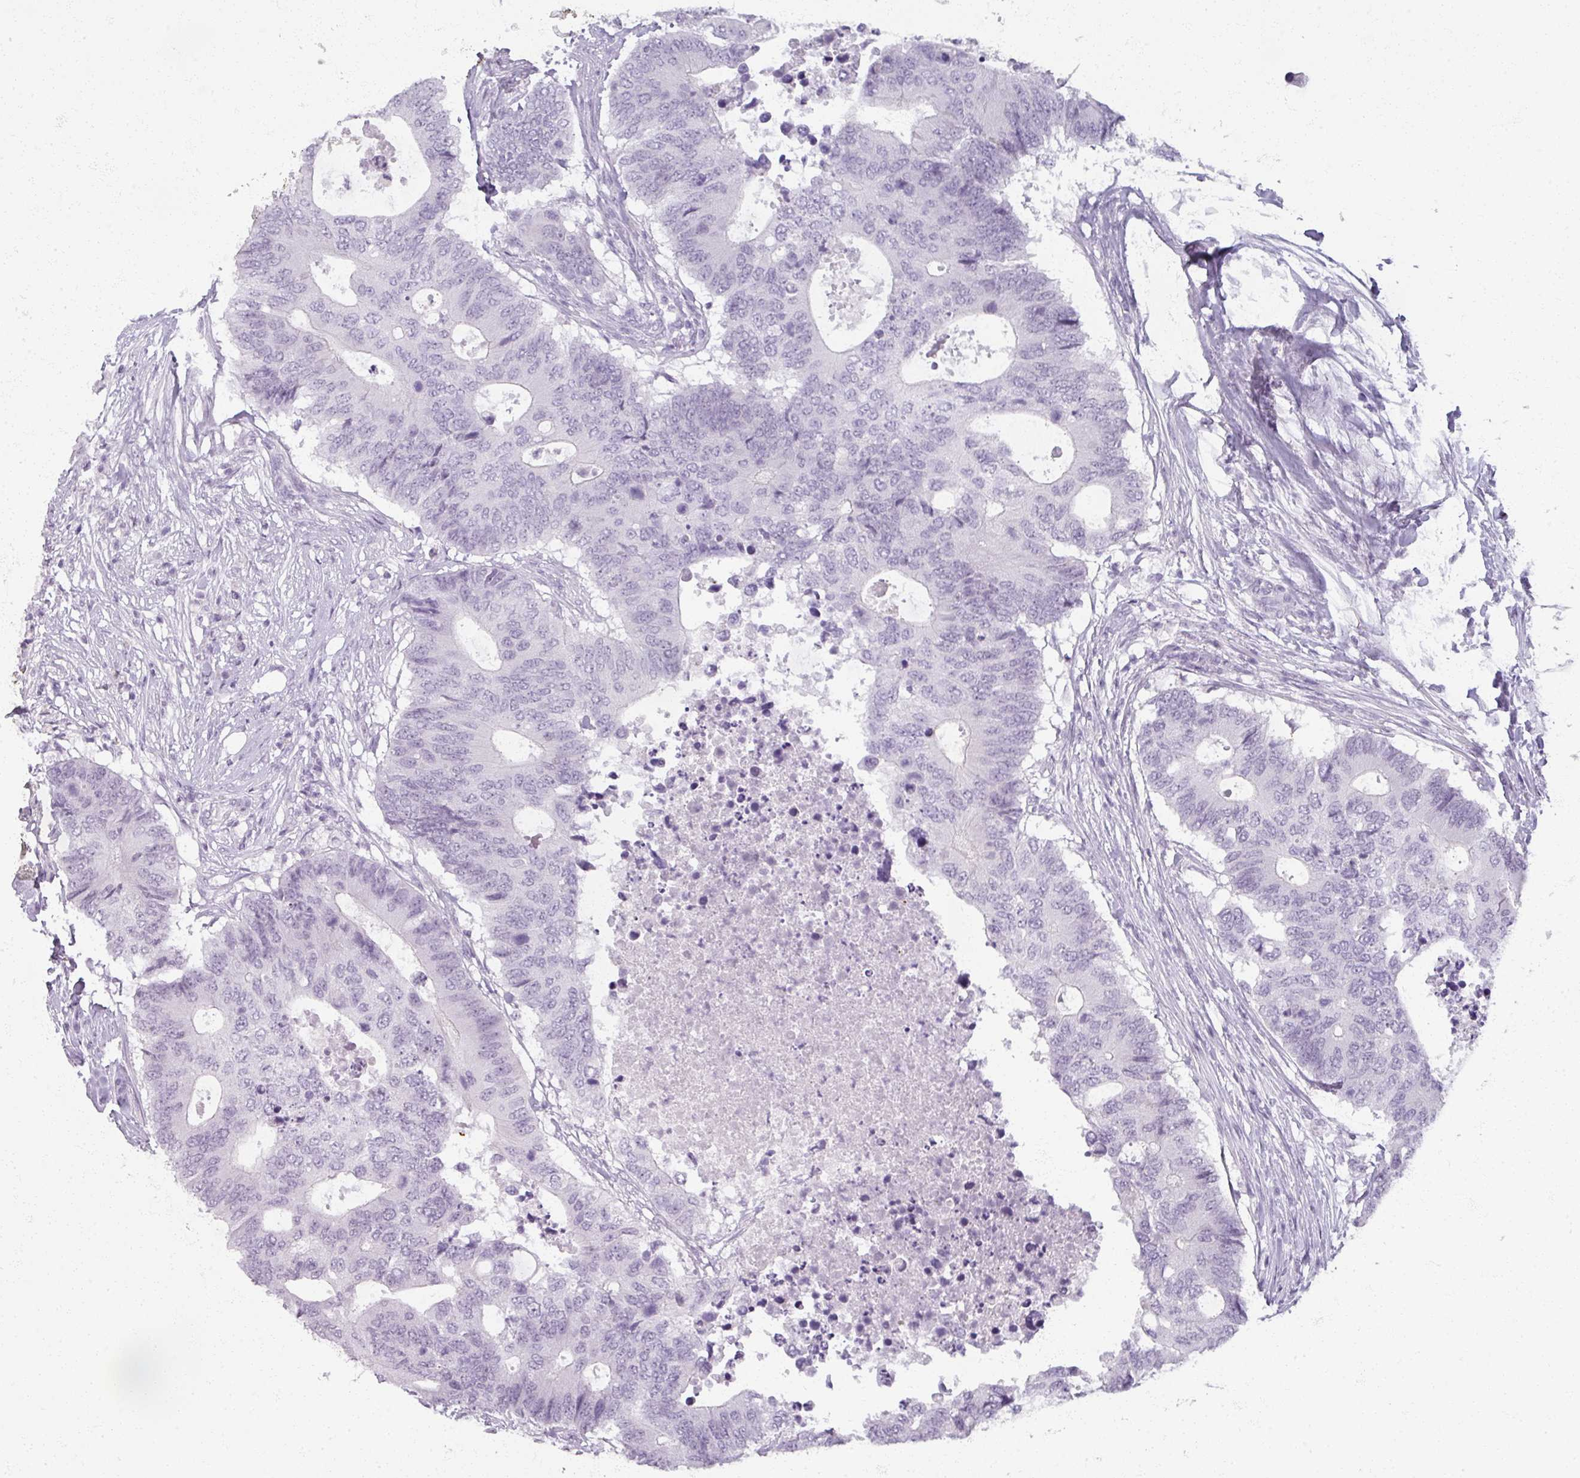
{"staining": {"intensity": "negative", "quantity": "none", "location": "none"}, "tissue": "colorectal cancer", "cell_type": "Tumor cells", "image_type": "cancer", "snomed": [{"axis": "morphology", "description": "Adenocarcinoma, NOS"}, {"axis": "topography", "description": "Colon"}], "caption": "Immunohistochemical staining of human colorectal cancer (adenocarcinoma) reveals no significant positivity in tumor cells.", "gene": "RFPL2", "patient": {"sex": "male", "age": 71}}